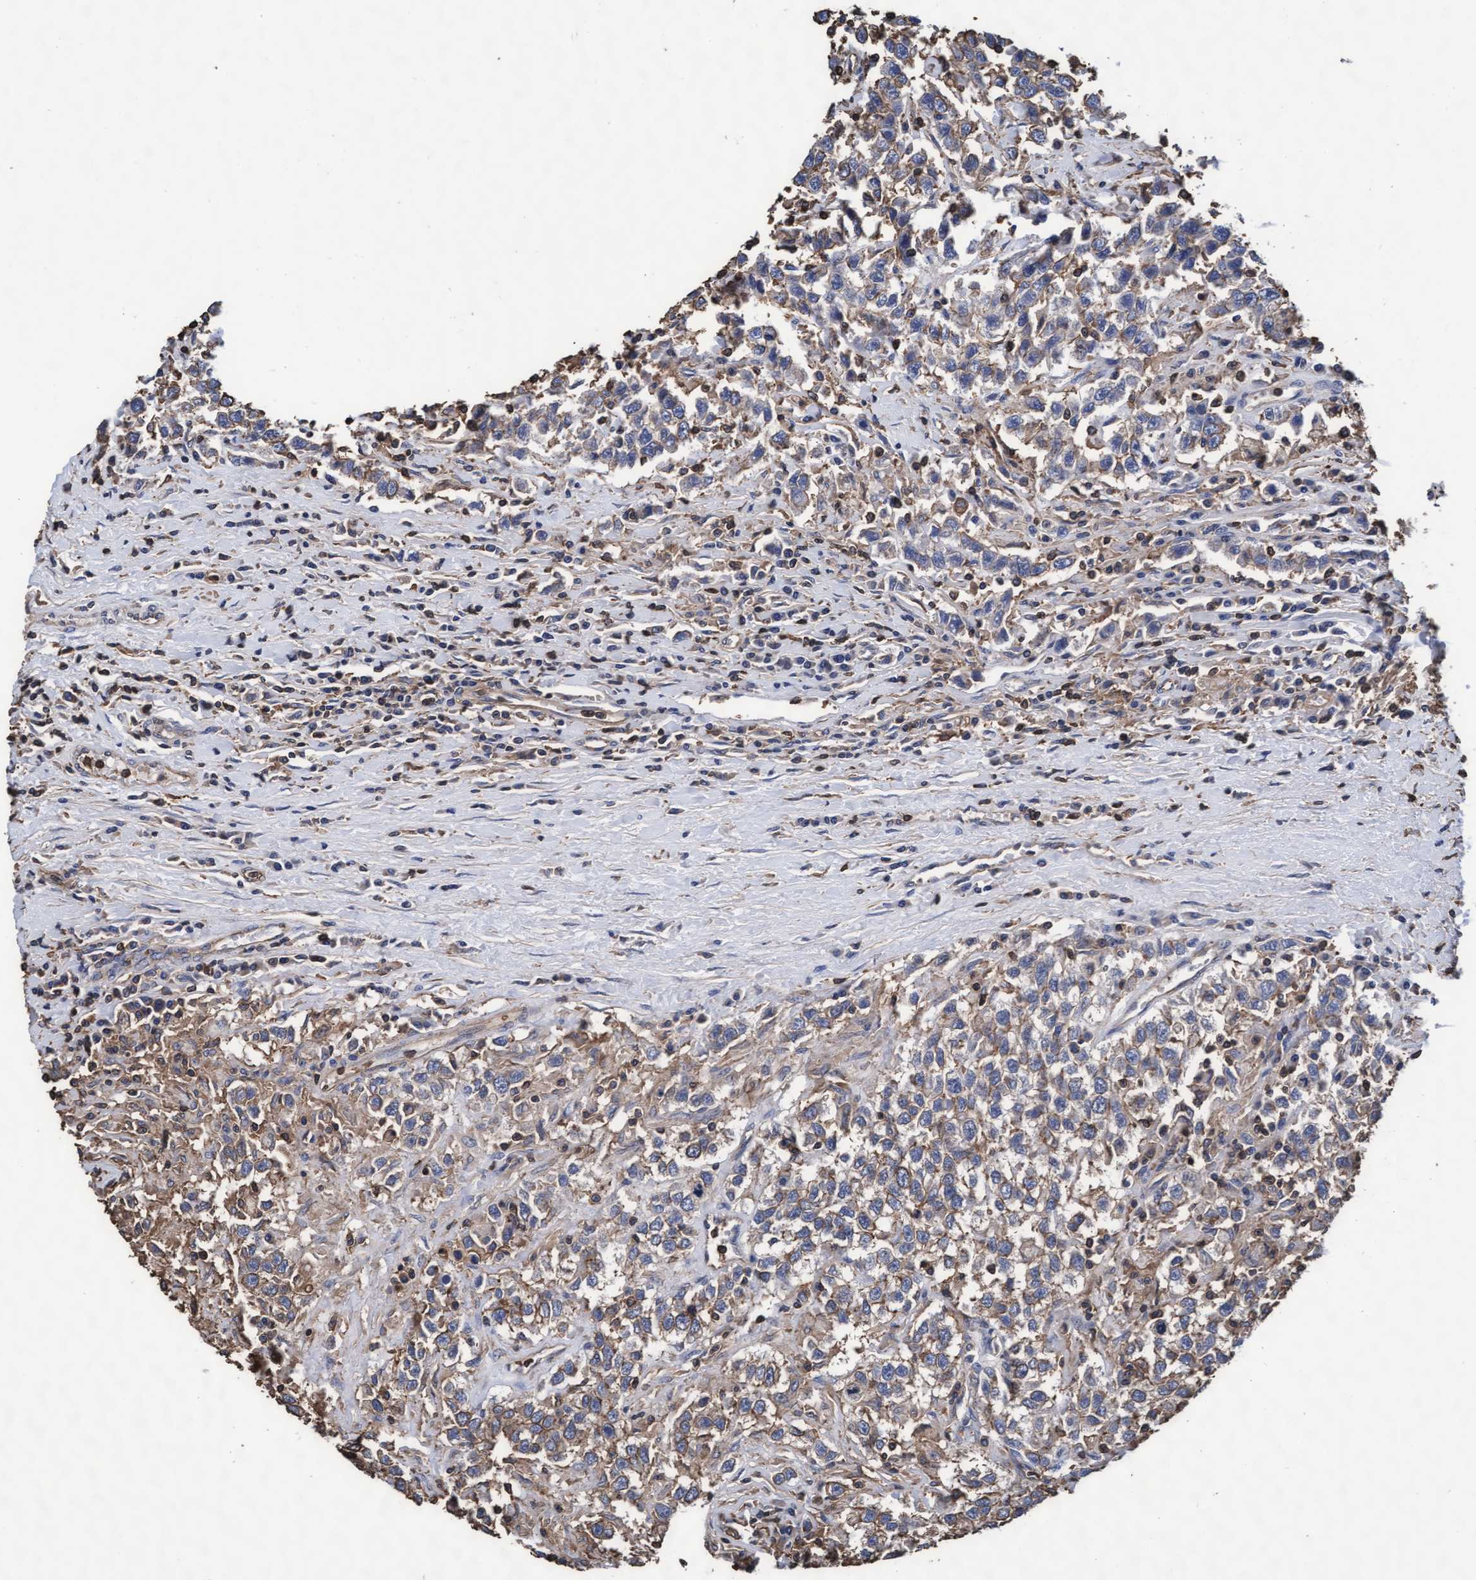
{"staining": {"intensity": "weak", "quantity": "25%-75%", "location": "cytoplasmic/membranous"}, "tissue": "testis cancer", "cell_type": "Tumor cells", "image_type": "cancer", "snomed": [{"axis": "morphology", "description": "Seminoma, NOS"}, {"axis": "topography", "description": "Testis"}], "caption": "Protein staining of testis seminoma tissue demonstrates weak cytoplasmic/membranous expression in about 25%-75% of tumor cells.", "gene": "GRHPR", "patient": {"sex": "male", "age": 41}}